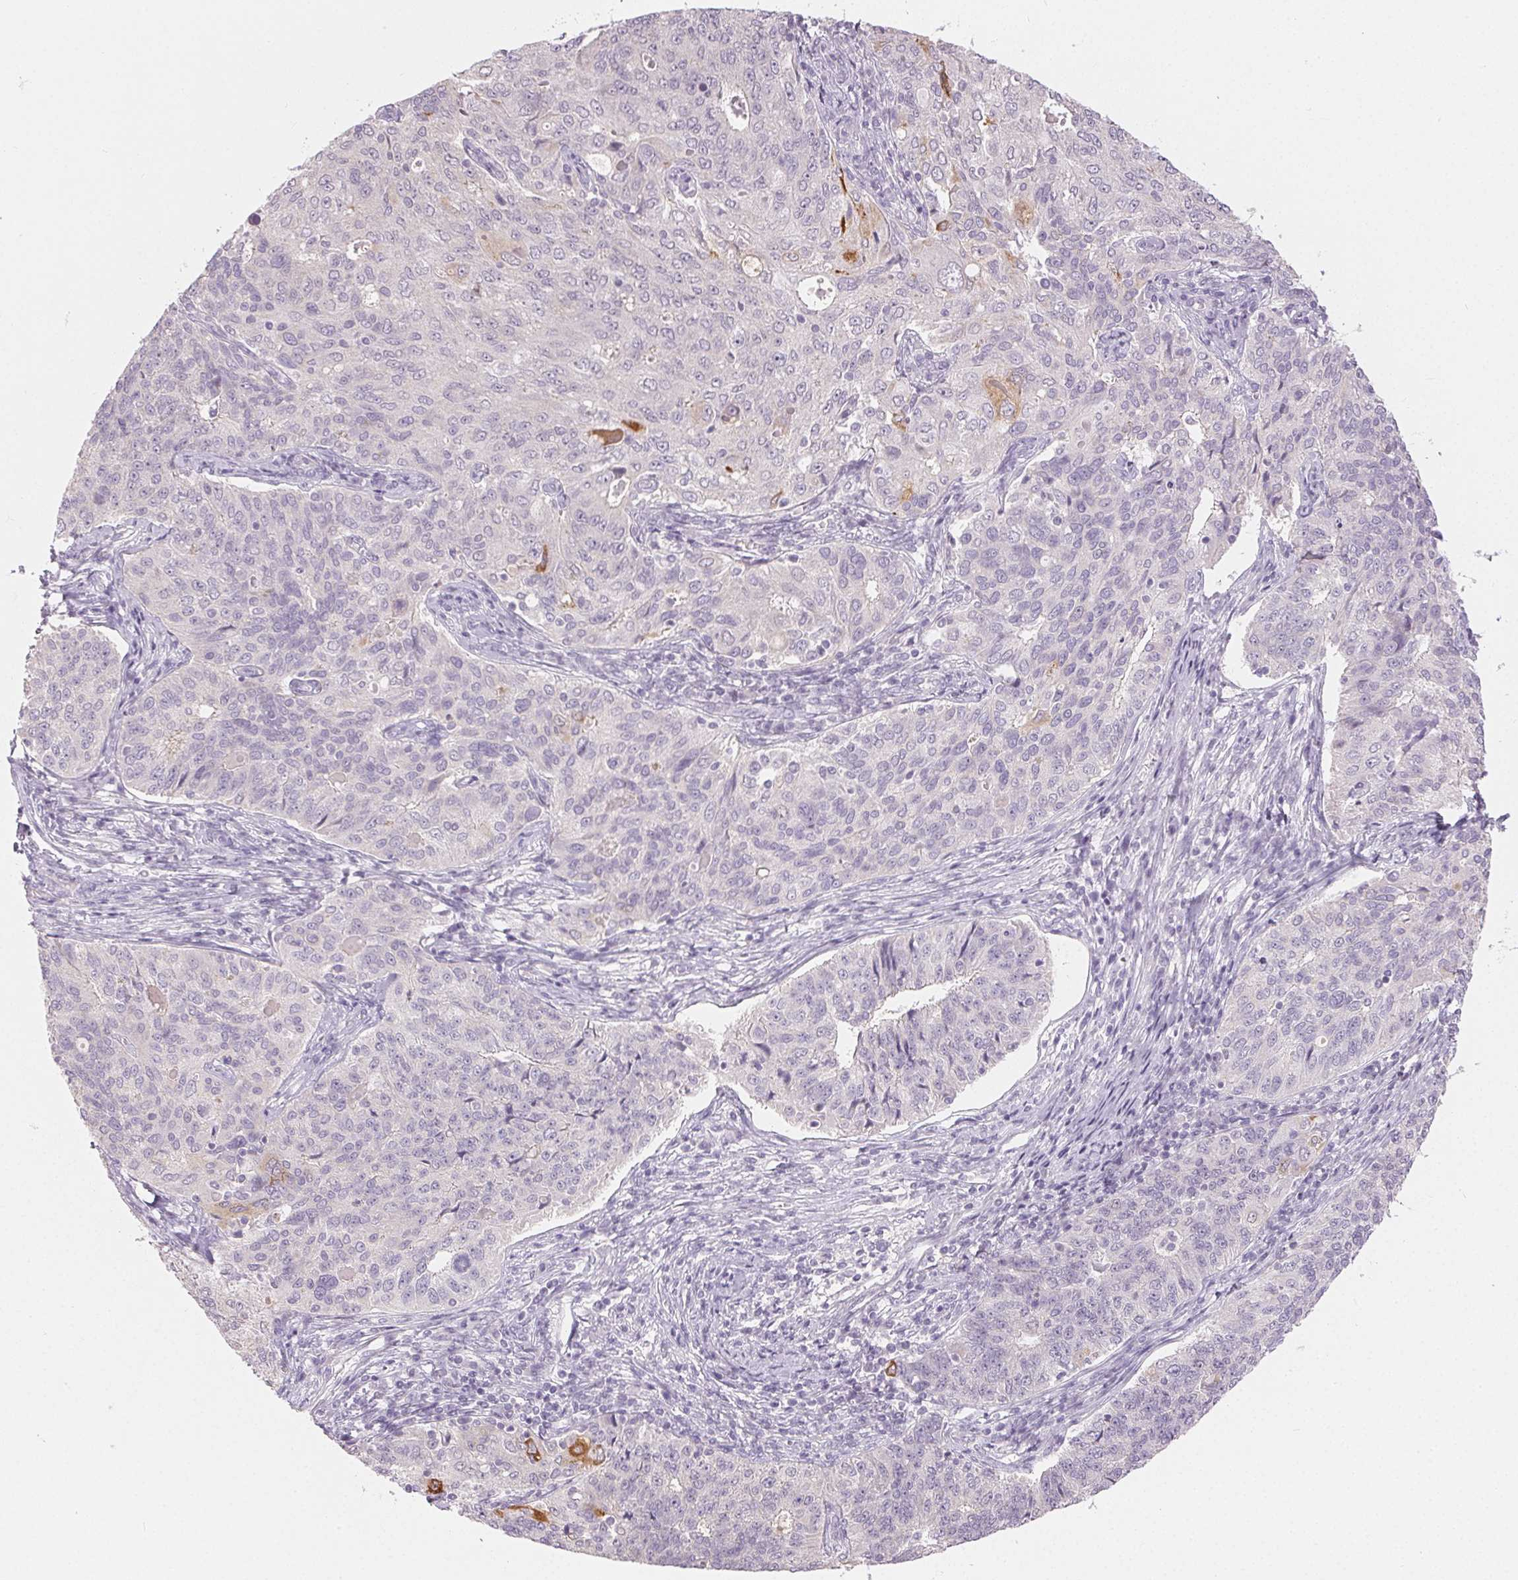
{"staining": {"intensity": "negative", "quantity": "none", "location": "none"}, "tissue": "endometrial cancer", "cell_type": "Tumor cells", "image_type": "cancer", "snomed": [{"axis": "morphology", "description": "Adenocarcinoma, NOS"}, {"axis": "topography", "description": "Endometrium"}], "caption": "This is a histopathology image of IHC staining of endometrial adenocarcinoma, which shows no staining in tumor cells.", "gene": "SFTPD", "patient": {"sex": "female", "age": 43}}